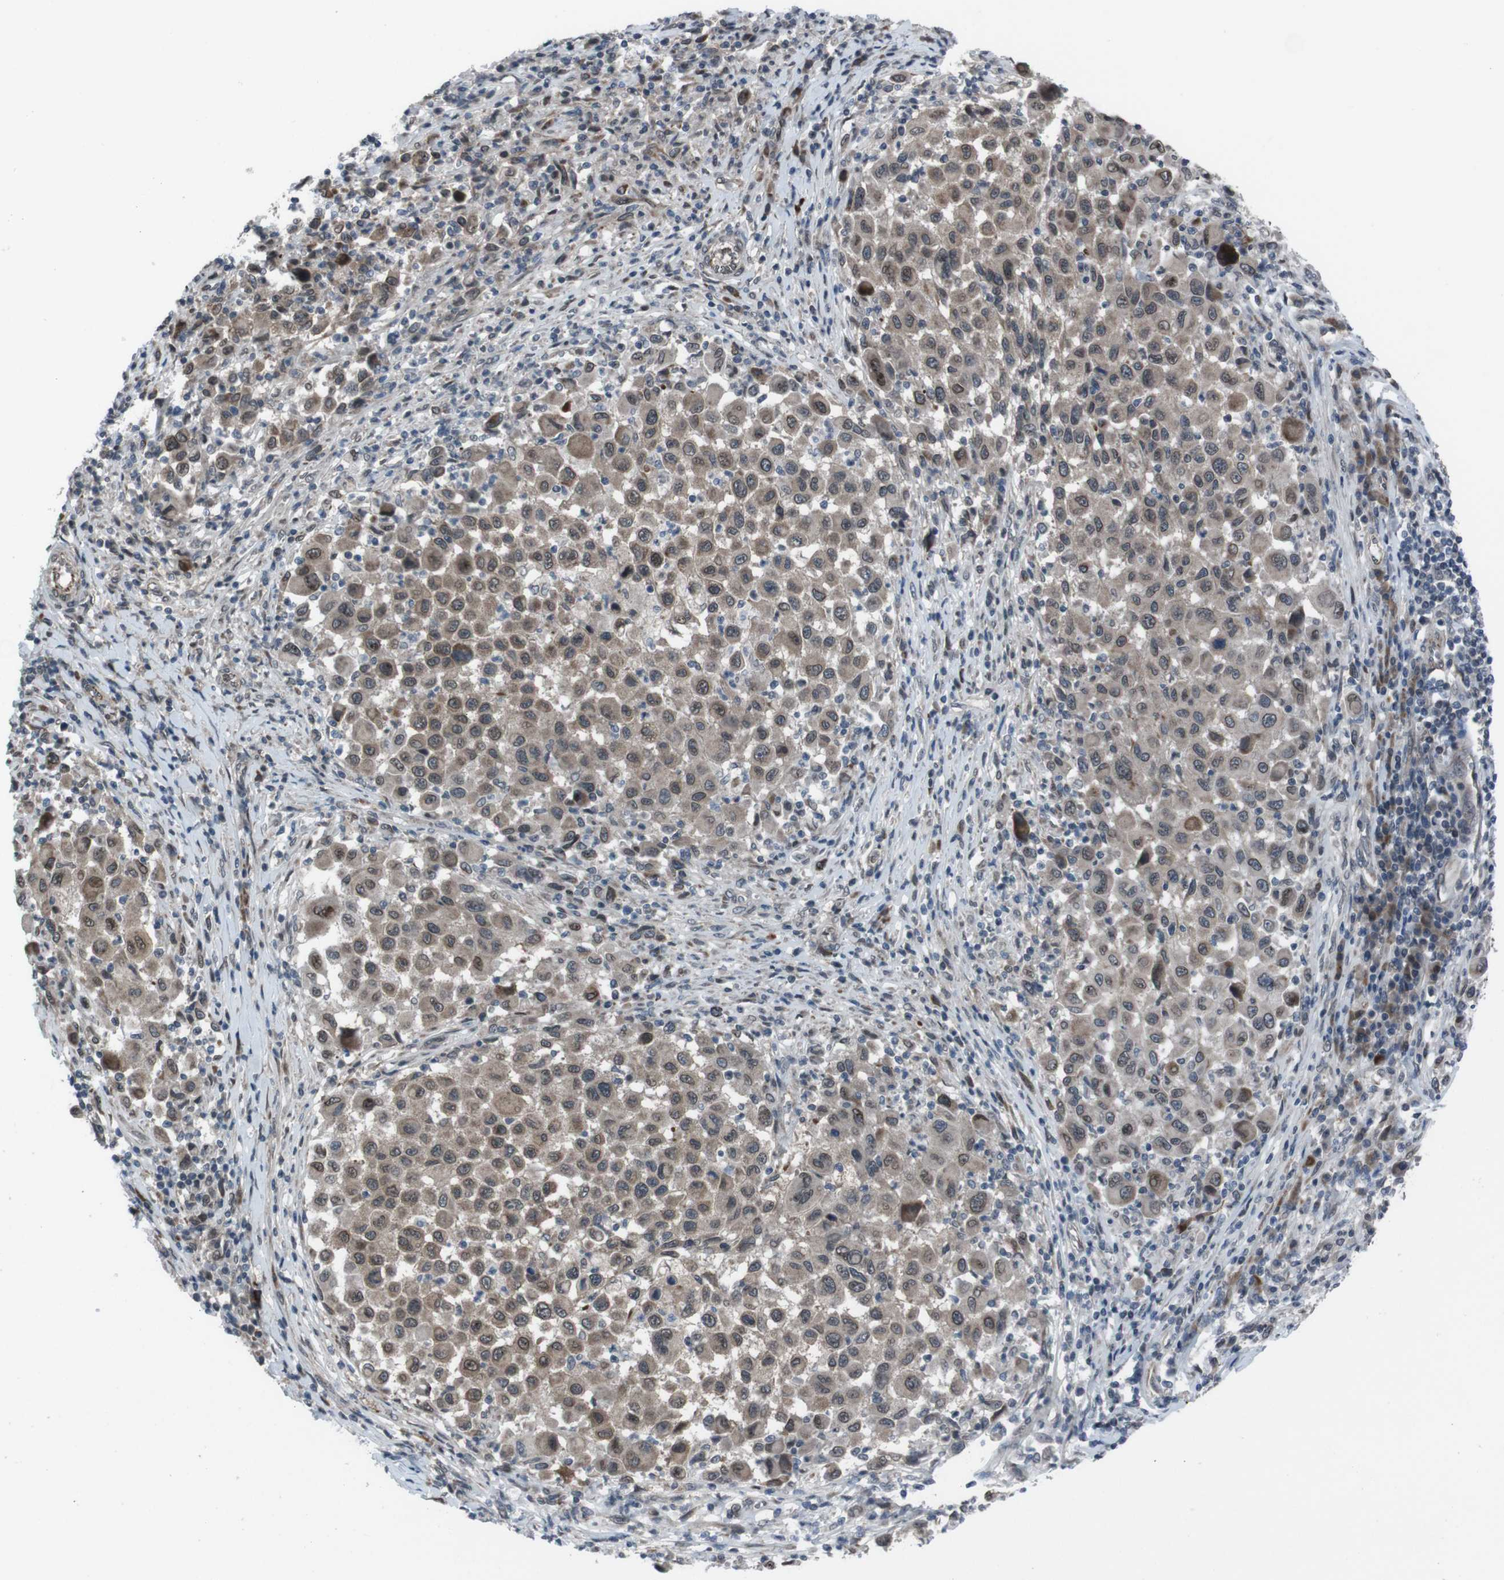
{"staining": {"intensity": "moderate", "quantity": ">75%", "location": "cytoplasmic/membranous"}, "tissue": "melanoma", "cell_type": "Tumor cells", "image_type": "cancer", "snomed": [{"axis": "morphology", "description": "Malignant melanoma, Metastatic site"}, {"axis": "topography", "description": "Lymph node"}], "caption": "Human melanoma stained with a protein marker shows moderate staining in tumor cells.", "gene": "SS18L1", "patient": {"sex": "male", "age": 61}}